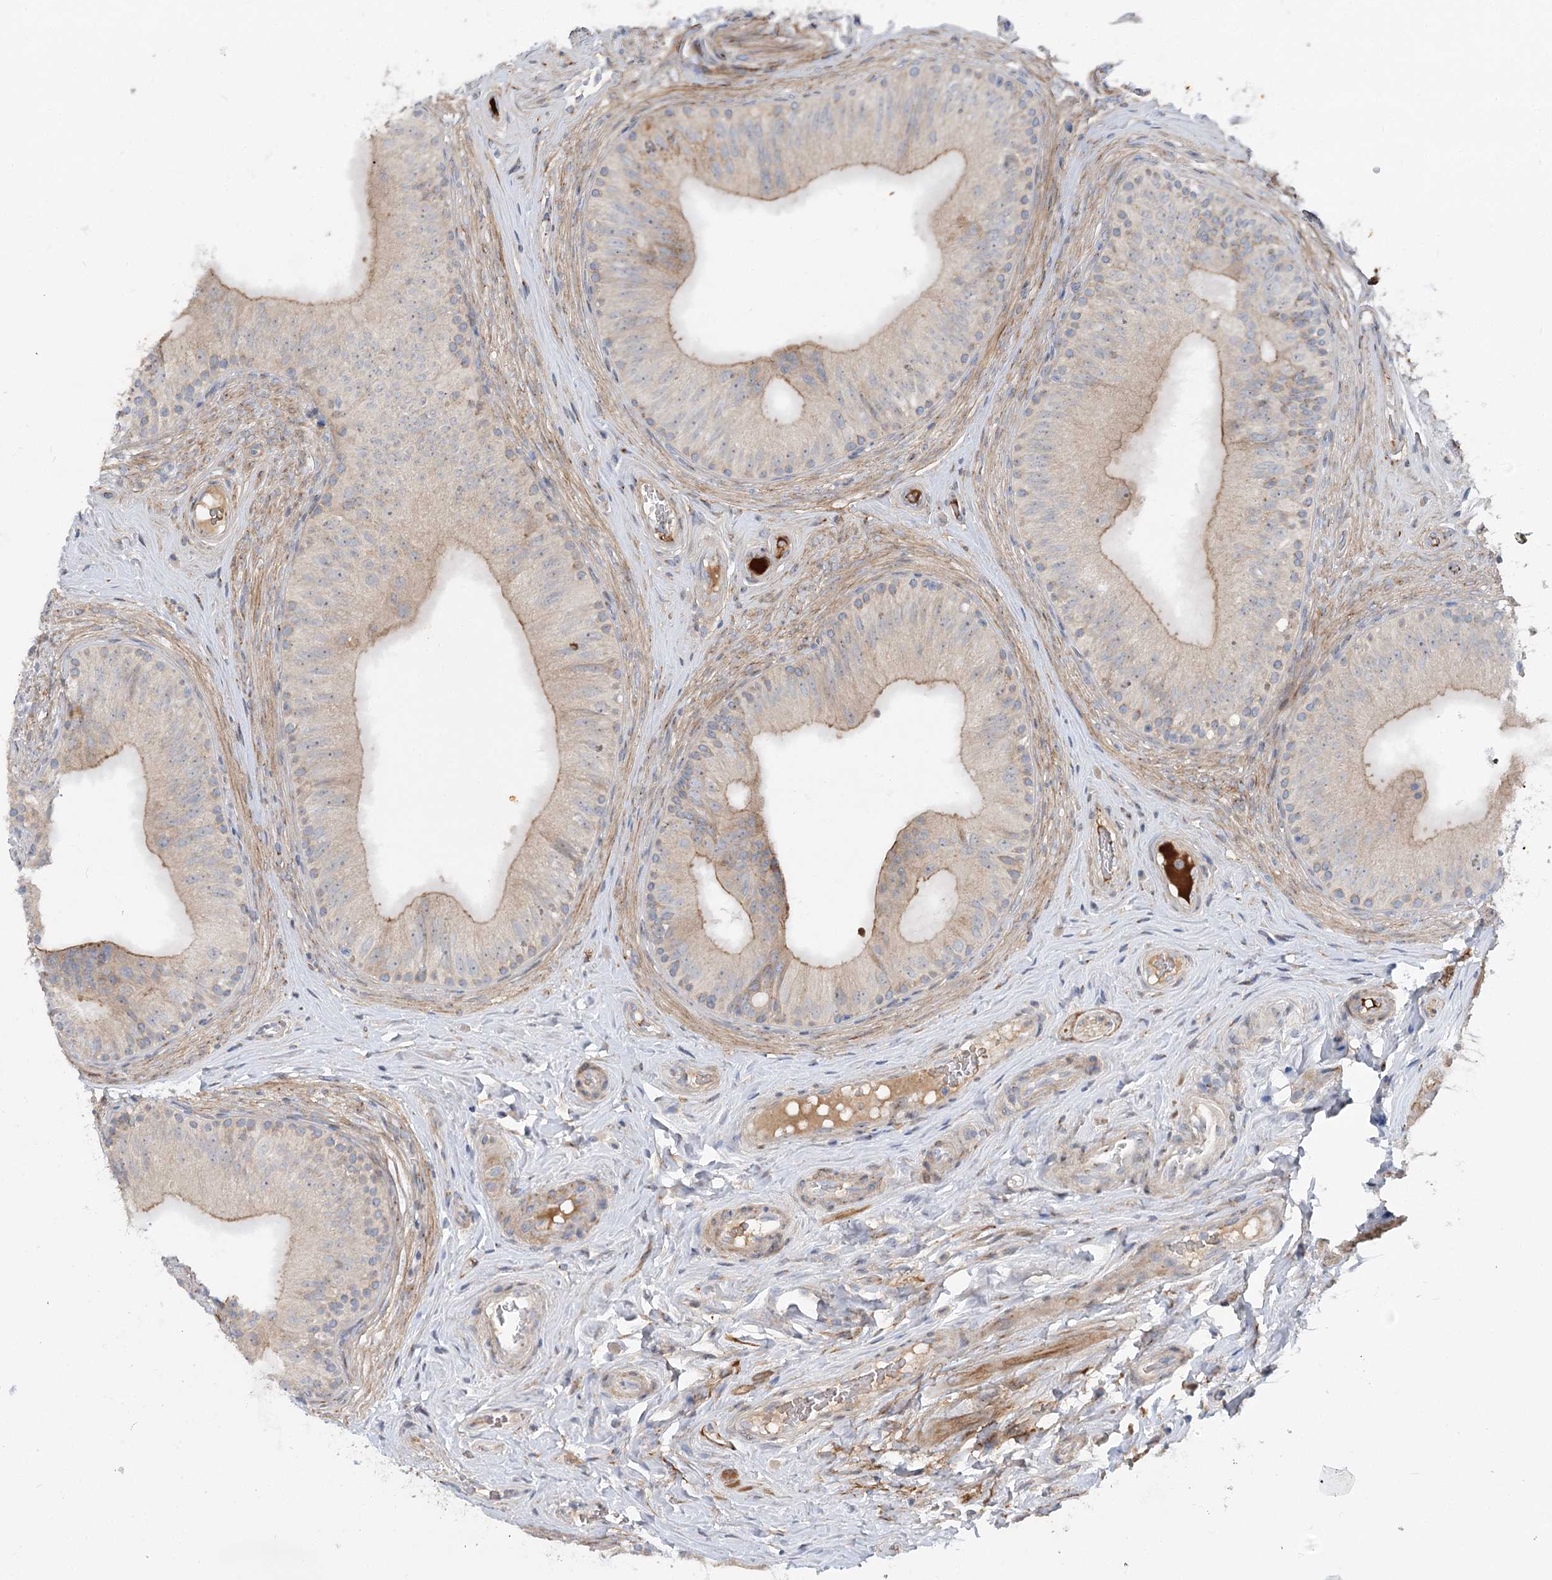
{"staining": {"intensity": "moderate", "quantity": "<25%", "location": "cytoplasmic/membranous"}, "tissue": "epididymis", "cell_type": "Glandular cells", "image_type": "normal", "snomed": [{"axis": "morphology", "description": "Normal tissue, NOS"}, {"axis": "topography", "description": "Epididymis"}], "caption": "A low amount of moderate cytoplasmic/membranous positivity is appreciated in about <25% of glandular cells in normal epididymis.", "gene": "FGF19", "patient": {"sex": "male", "age": 46}}